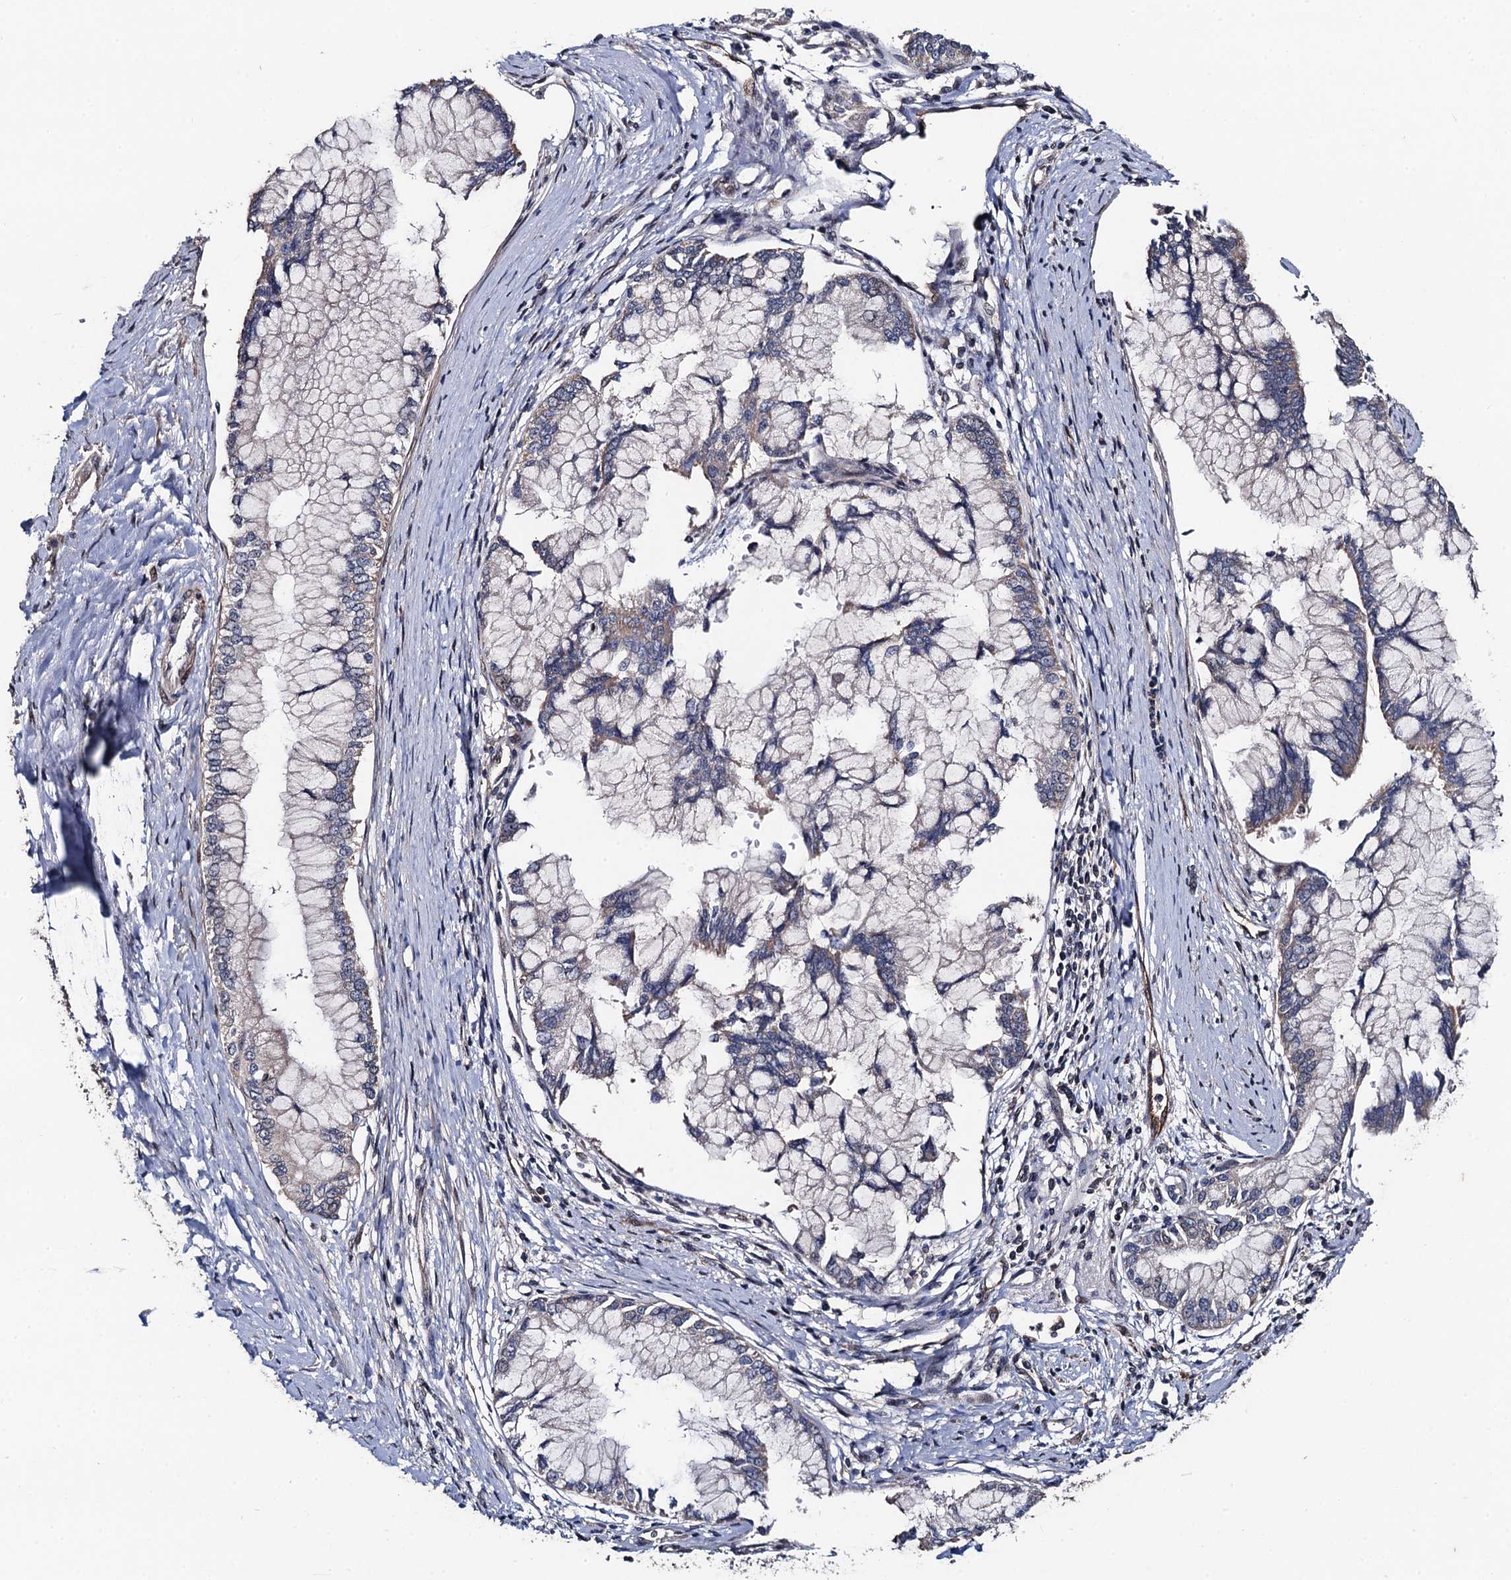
{"staining": {"intensity": "weak", "quantity": "<25%", "location": "cytoplasmic/membranous"}, "tissue": "pancreatic cancer", "cell_type": "Tumor cells", "image_type": "cancer", "snomed": [{"axis": "morphology", "description": "Adenocarcinoma, NOS"}, {"axis": "topography", "description": "Pancreas"}], "caption": "Micrograph shows no significant protein expression in tumor cells of pancreatic cancer.", "gene": "PPTC7", "patient": {"sex": "male", "age": 46}}